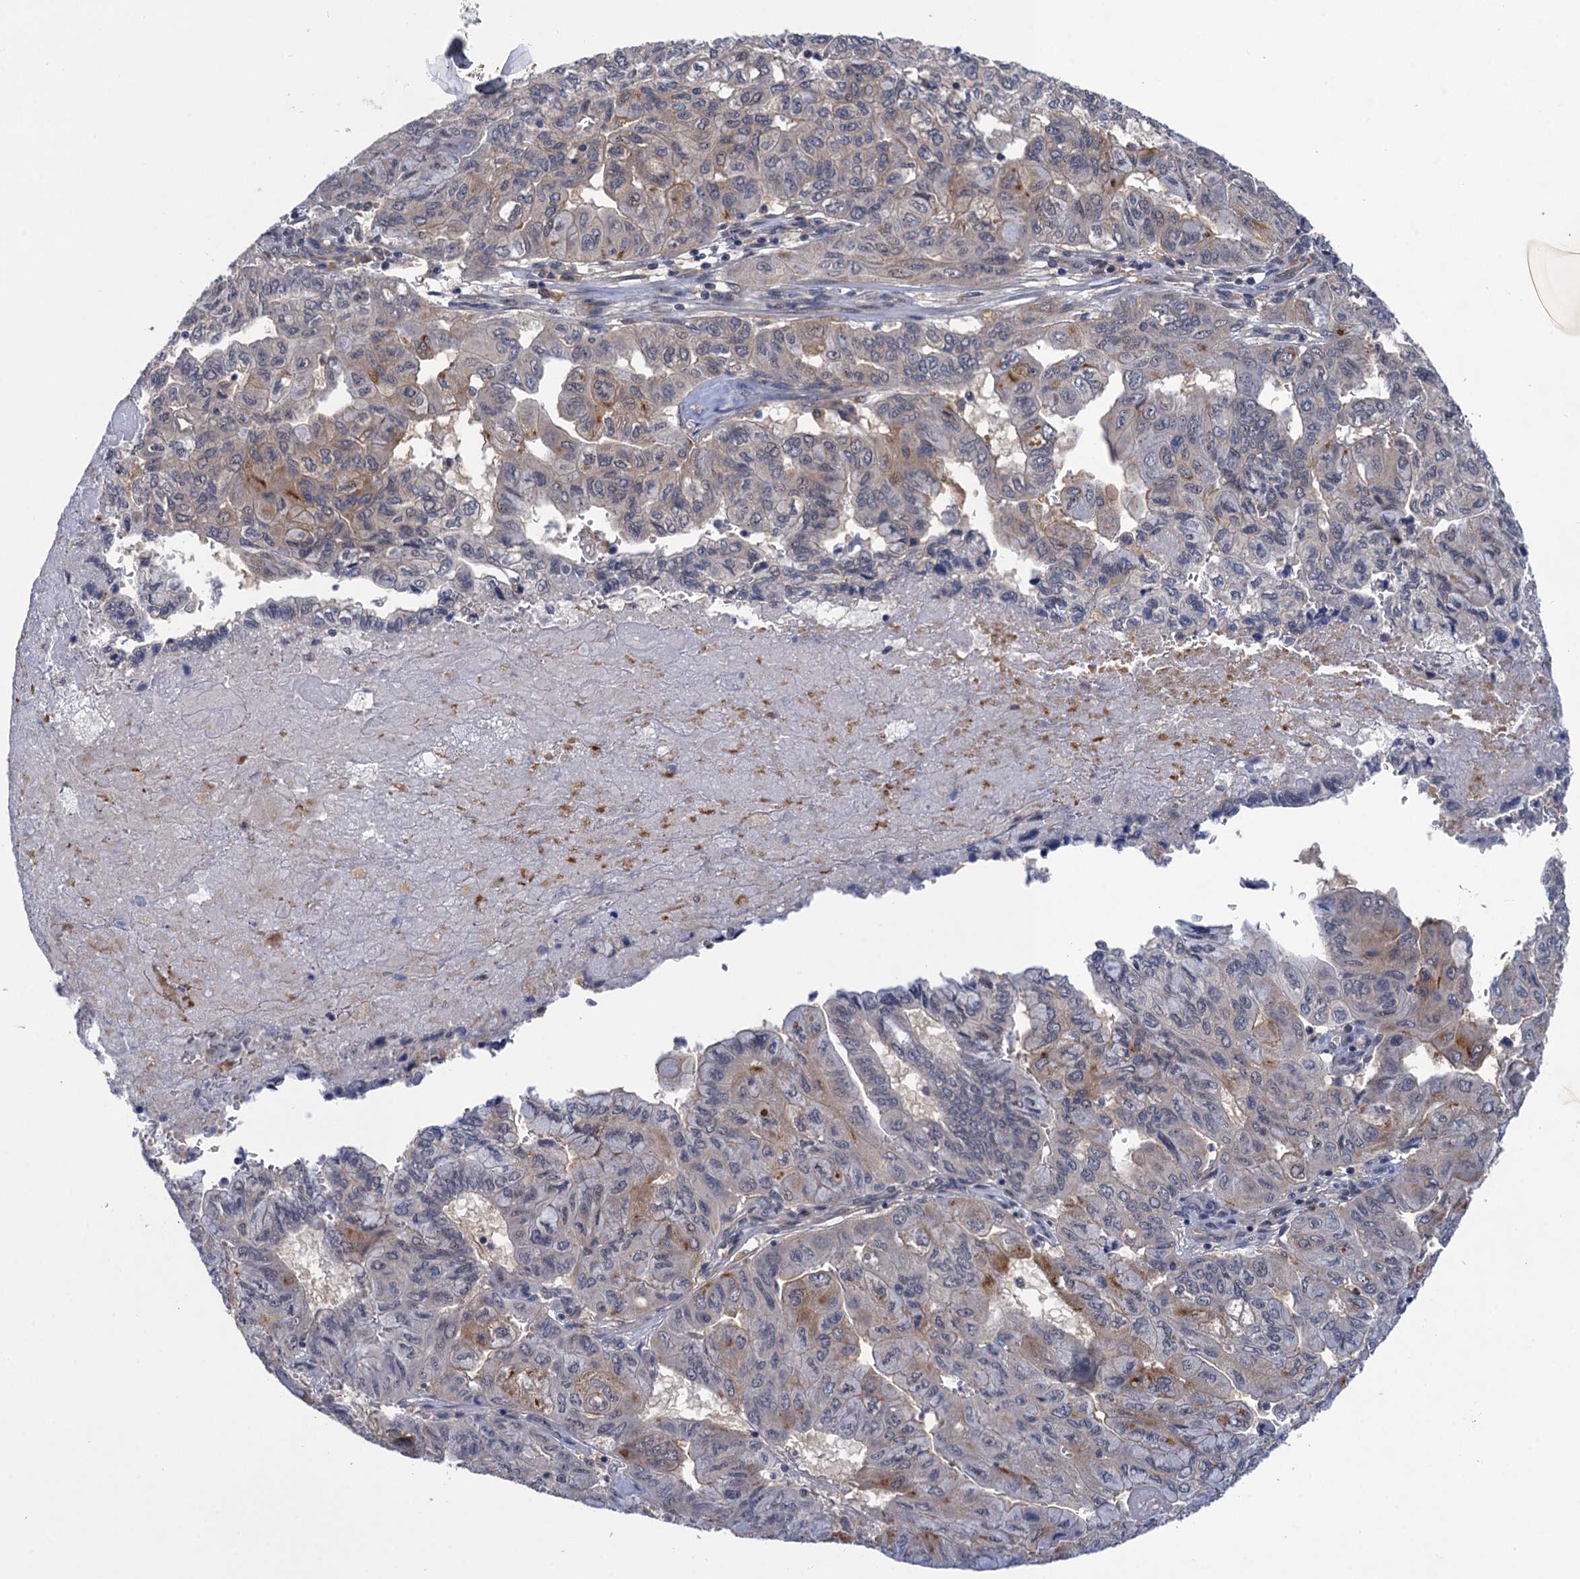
{"staining": {"intensity": "weak", "quantity": "<25%", "location": "cytoplasmic/membranous"}, "tissue": "pancreatic cancer", "cell_type": "Tumor cells", "image_type": "cancer", "snomed": [{"axis": "morphology", "description": "Adenocarcinoma, NOS"}, {"axis": "topography", "description": "Pancreas"}], "caption": "Immunohistochemical staining of pancreatic cancer (adenocarcinoma) exhibits no significant staining in tumor cells.", "gene": "NEK8", "patient": {"sex": "male", "age": 51}}